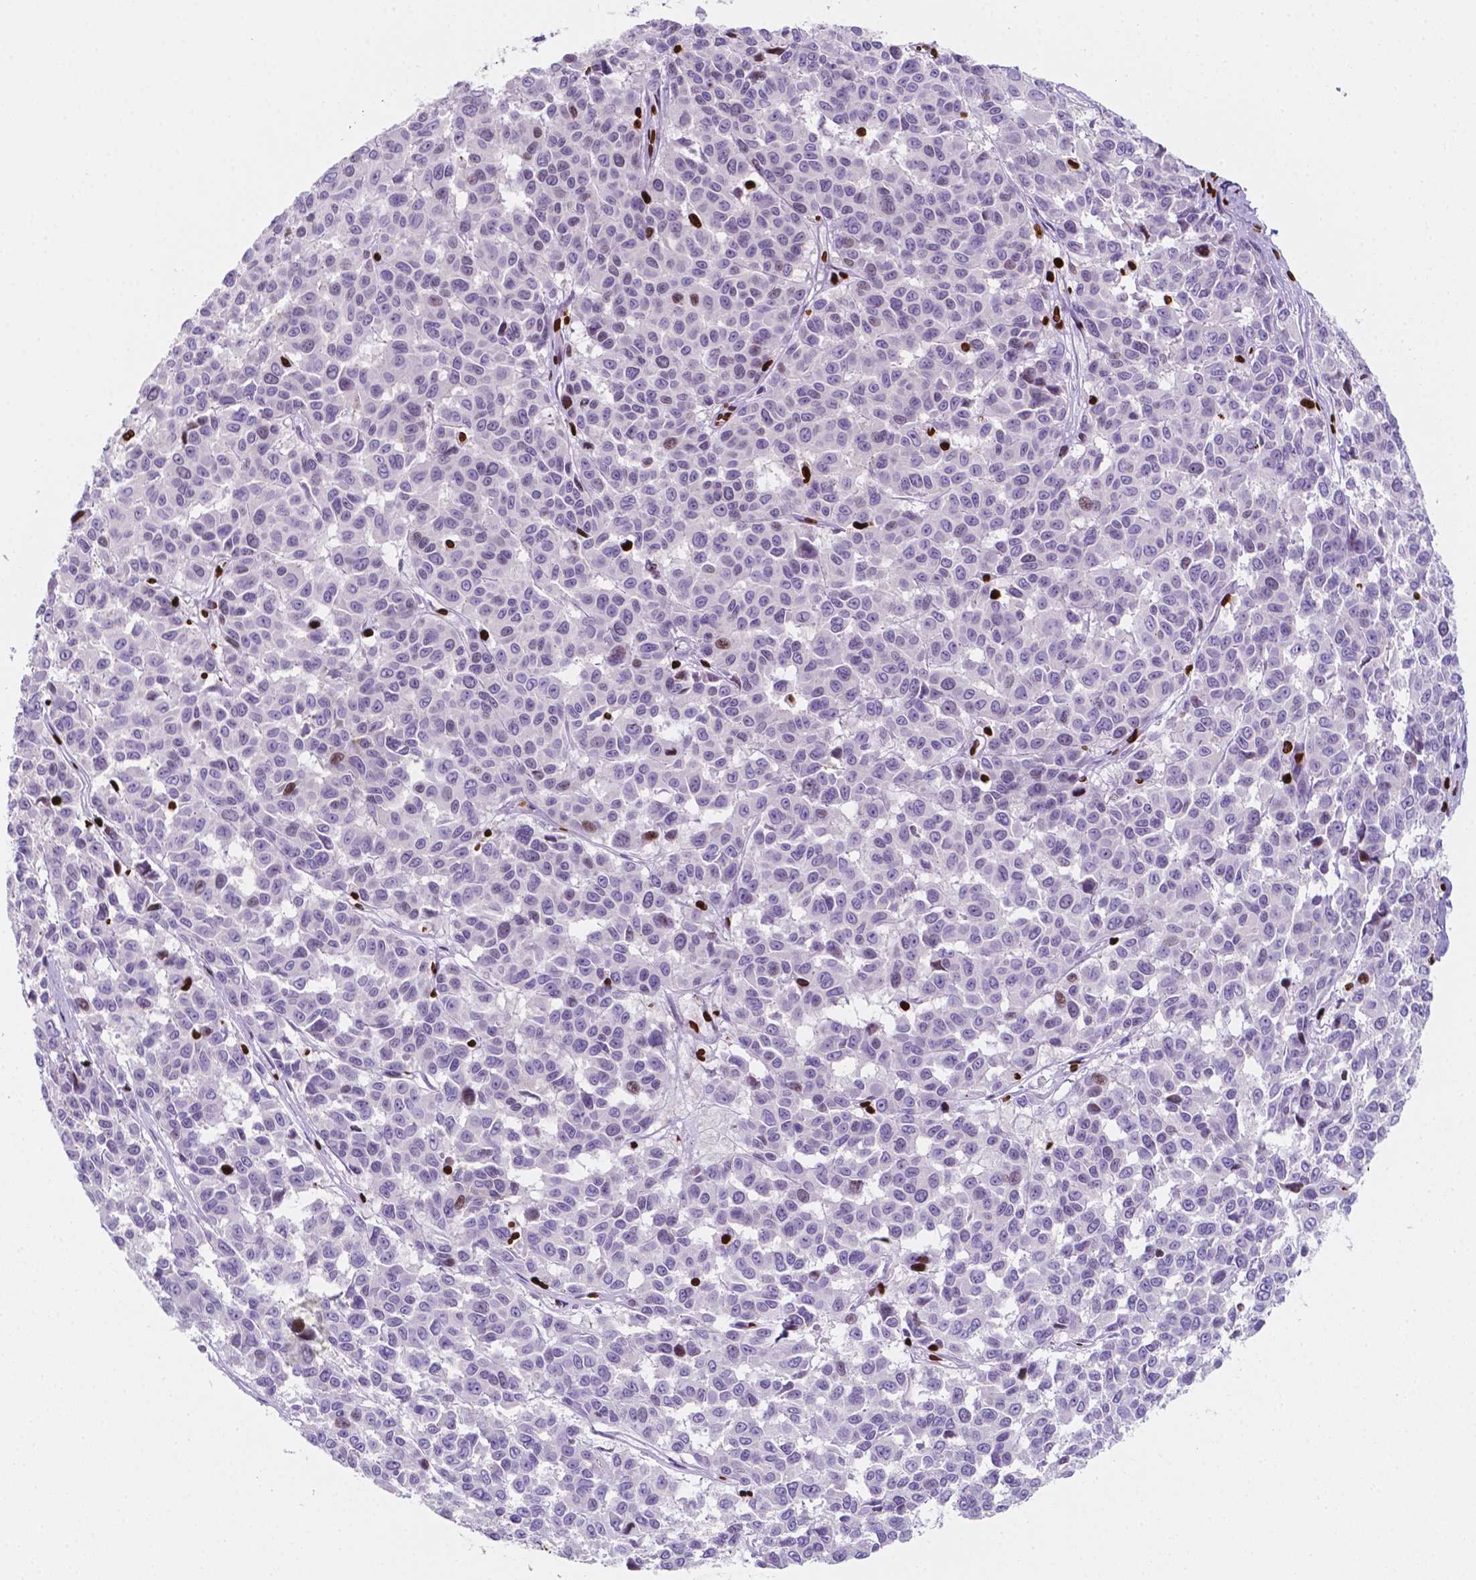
{"staining": {"intensity": "negative", "quantity": "none", "location": "none"}, "tissue": "melanoma", "cell_type": "Tumor cells", "image_type": "cancer", "snomed": [{"axis": "morphology", "description": "Malignant melanoma, NOS"}, {"axis": "topography", "description": "Skin"}], "caption": "Melanoma was stained to show a protein in brown. There is no significant staining in tumor cells.", "gene": "CBY3", "patient": {"sex": "female", "age": 66}}